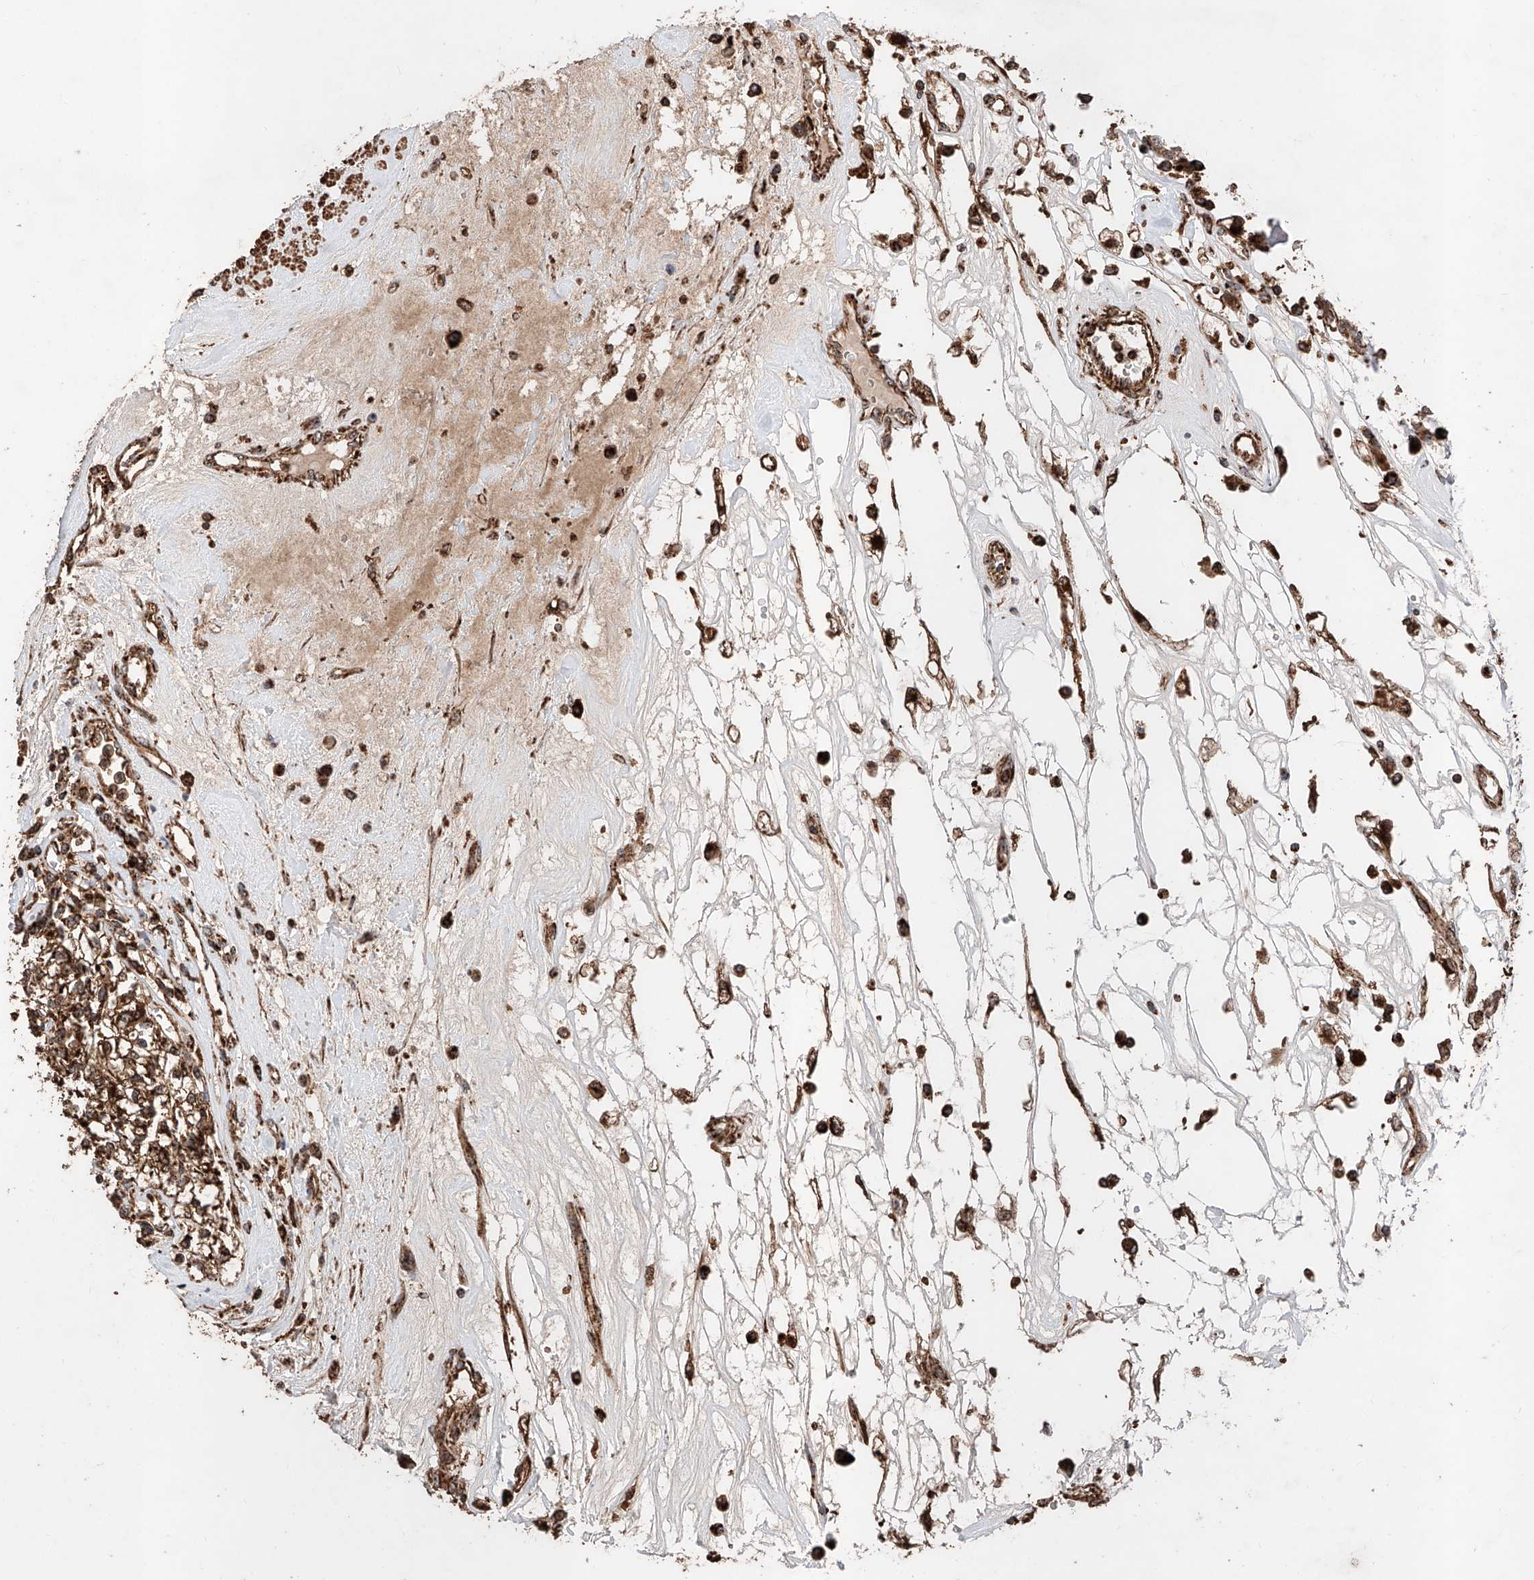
{"staining": {"intensity": "strong", "quantity": ">75%", "location": "cytoplasmic/membranous"}, "tissue": "renal cancer", "cell_type": "Tumor cells", "image_type": "cancer", "snomed": [{"axis": "morphology", "description": "Adenocarcinoma, NOS"}, {"axis": "topography", "description": "Kidney"}], "caption": "A brown stain labels strong cytoplasmic/membranous staining of a protein in renal cancer (adenocarcinoma) tumor cells.", "gene": "PISD", "patient": {"sex": "female", "age": 59}}